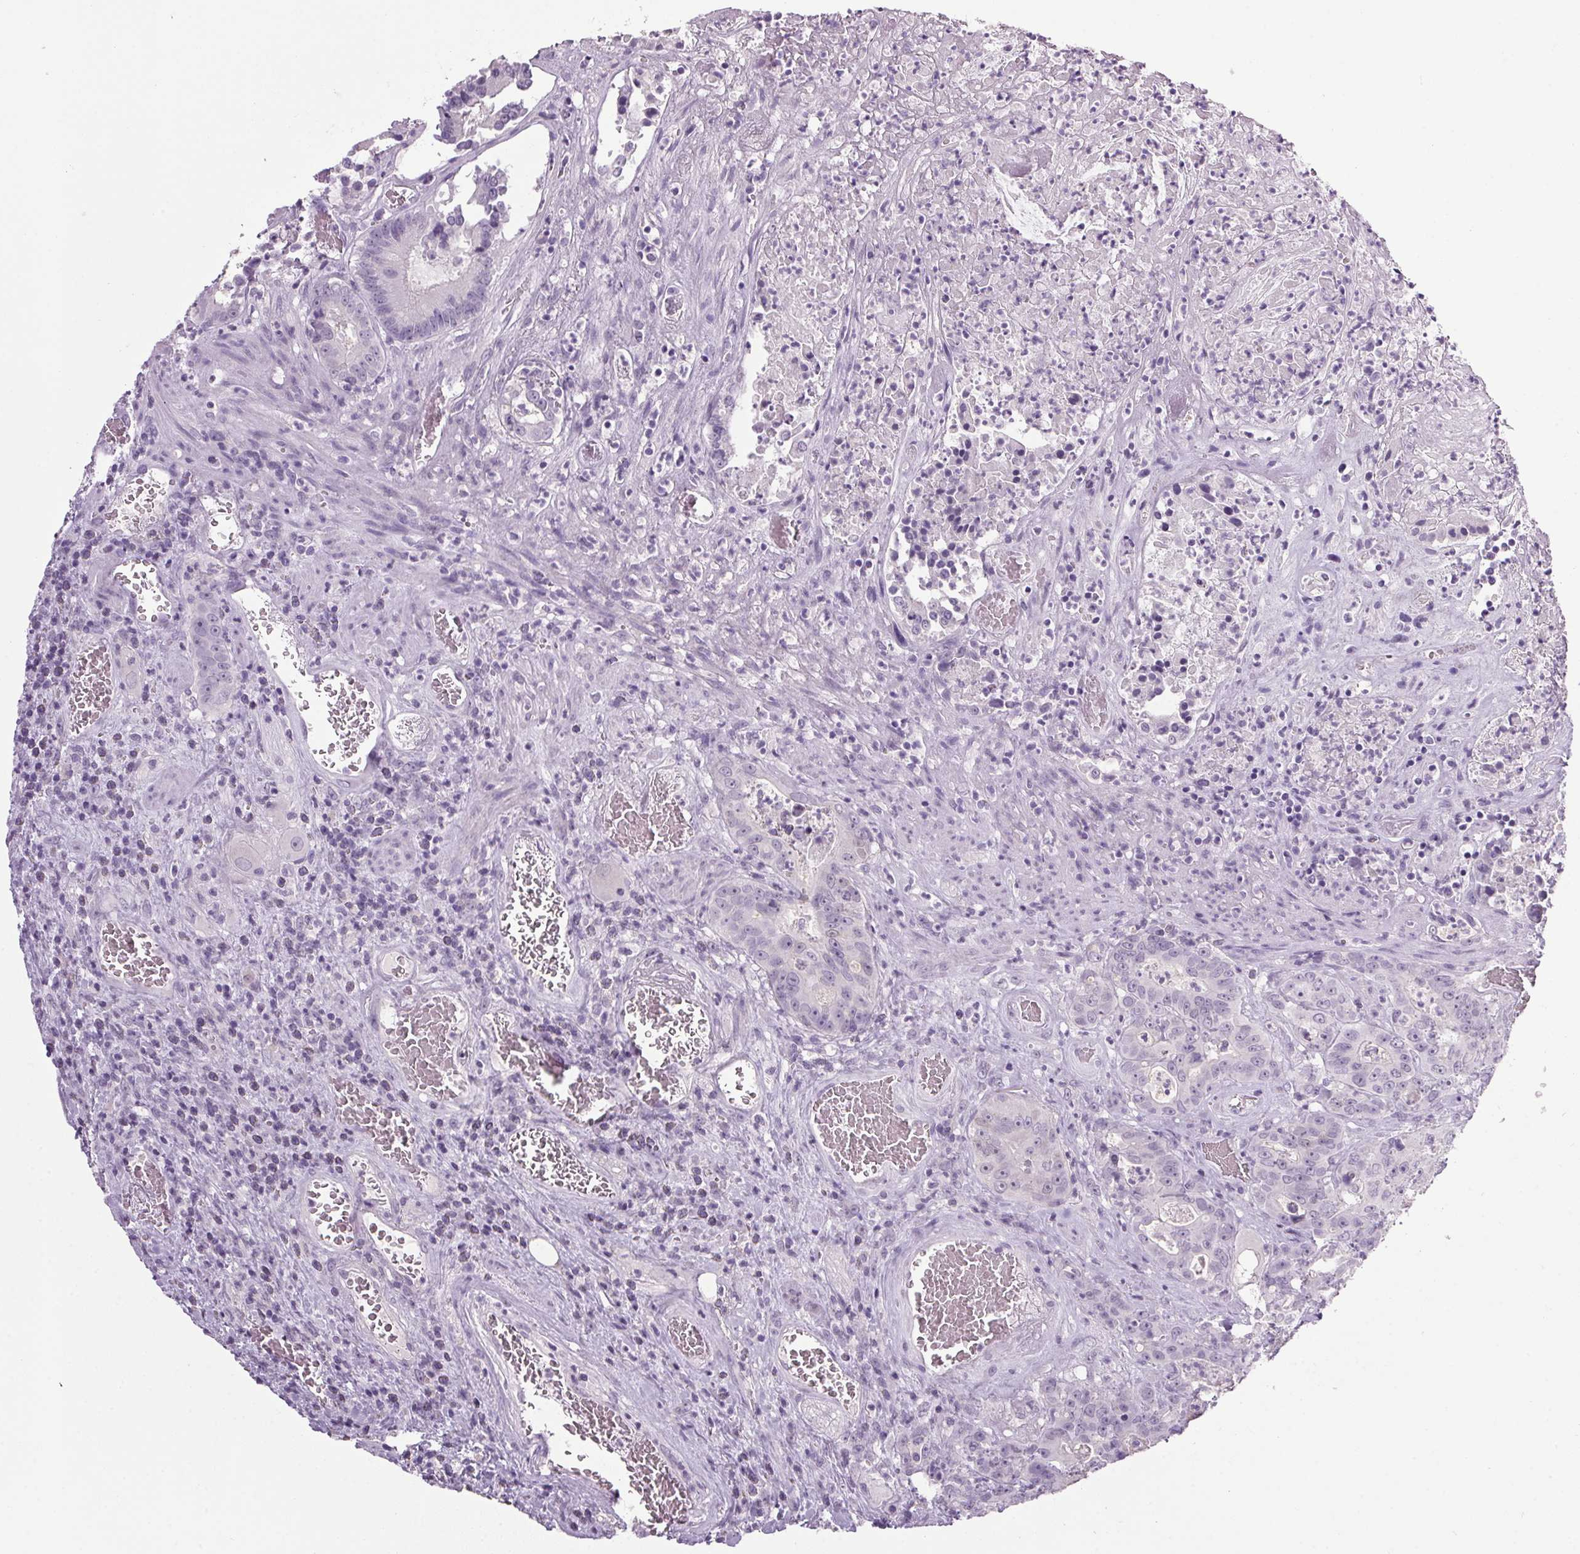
{"staining": {"intensity": "negative", "quantity": "none", "location": "none"}, "tissue": "colorectal cancer", "cell_type": "Tumor cells", "image_type": "cancer", "snomed": [{"axis": "morphology", "description": "Adenocarcinoma, NOS"}, {"axis": "topography", "description": "Rectum"}], "caption": "Tumor cells are negative for brown protein staining in colorectal cancer (adenocarcinoma).", "gene": "PPP1R1A", "patient": {"sex": "female", "age": 62}}